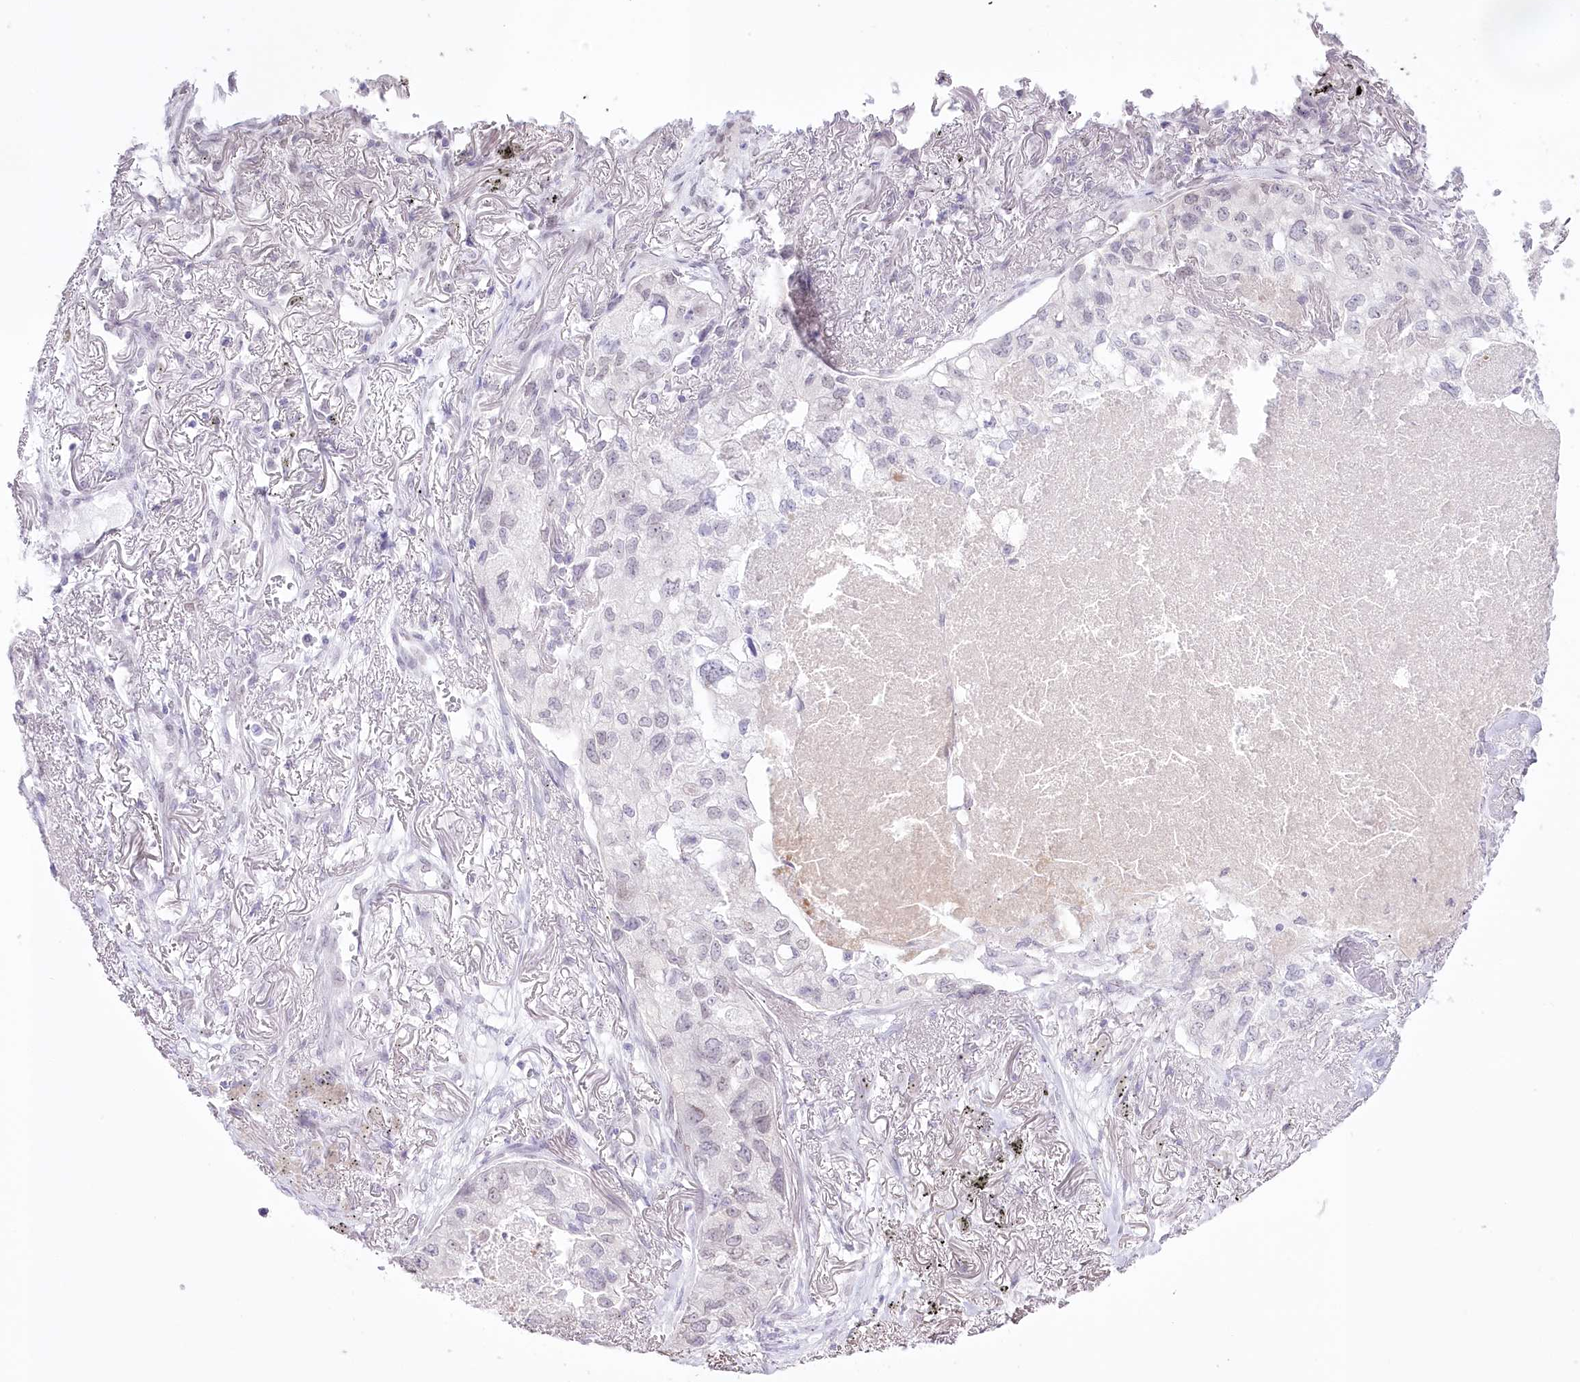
{"staining": {"intensity": "negative", "quantity": "none", "location": "none"}, "tissue": "lung cancer", "cell_type": "Tumor cells", "image_type": "cancer", "snomed": [{"axis": "morphology", "description": "Adenocarcinoma, NOS"}, {"axis": "topography", "description": "Lung"}], "caption": "Histopathology image shows no significant protein positivity in tumor cells of lung cancer (adenocarcinoma).", "gene": "SLC39A10", "patient": {"sex": "male", "age": 65}}